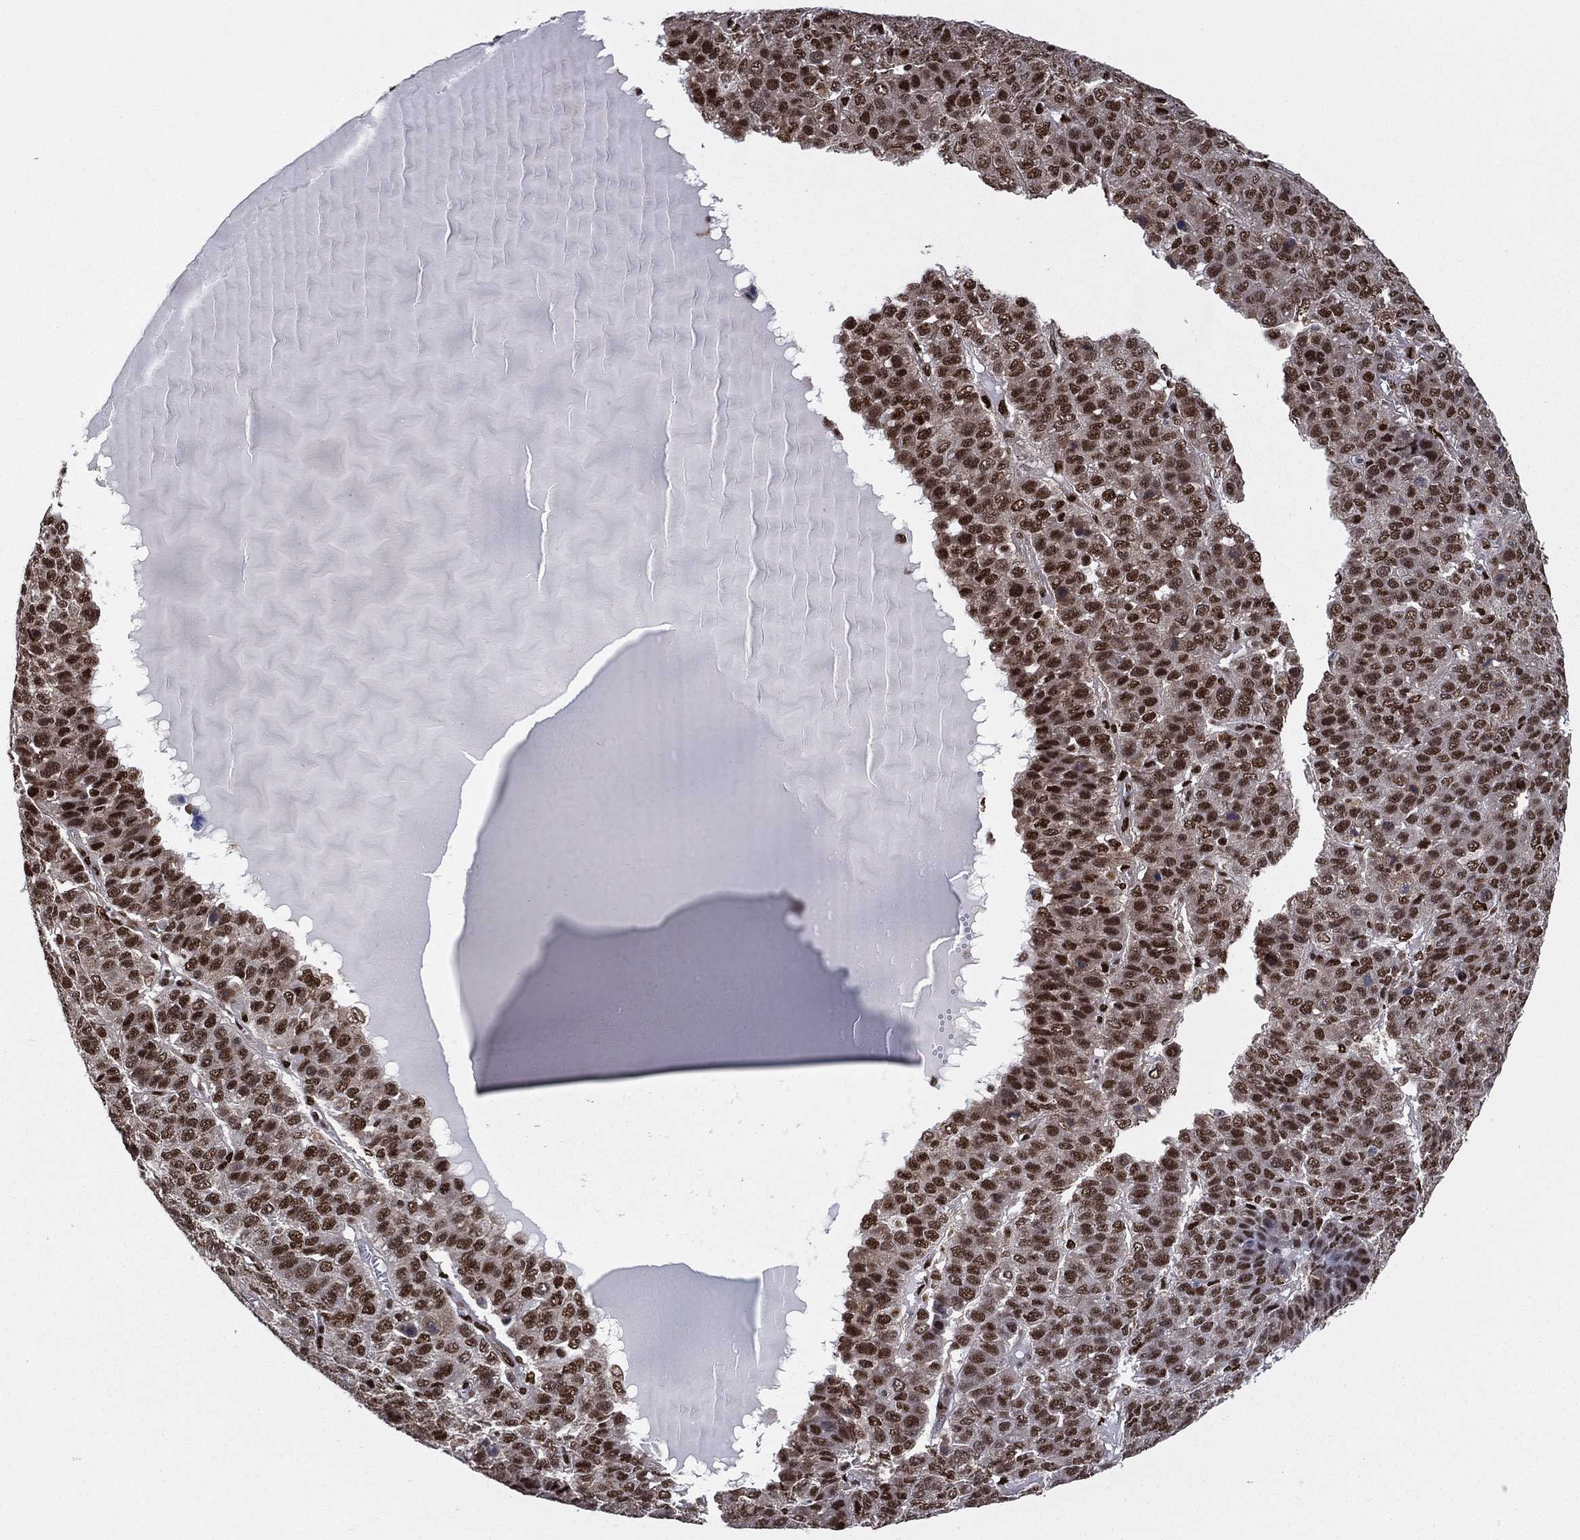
{"staining": {"intensity": "strong", "quantity": ">75%", "location": "nuclear"}, "tissue": "liver cancer", "cell_type": "Tumor cells", "image_type": "cancer", "snomed": [{"axis": "morphology", "description": "Carcinoma, Hepatocellular, NOS"}, {"axis": "topography", "description": "Liver"}], "caption": "This image displays IHC staining of hepatocellular carcinoma (liver), with high strong nuclear staining in approximately >75% of tumor cells.", "gene": "TP53BP1", "patient": {"sex": "male", "age": 69}}